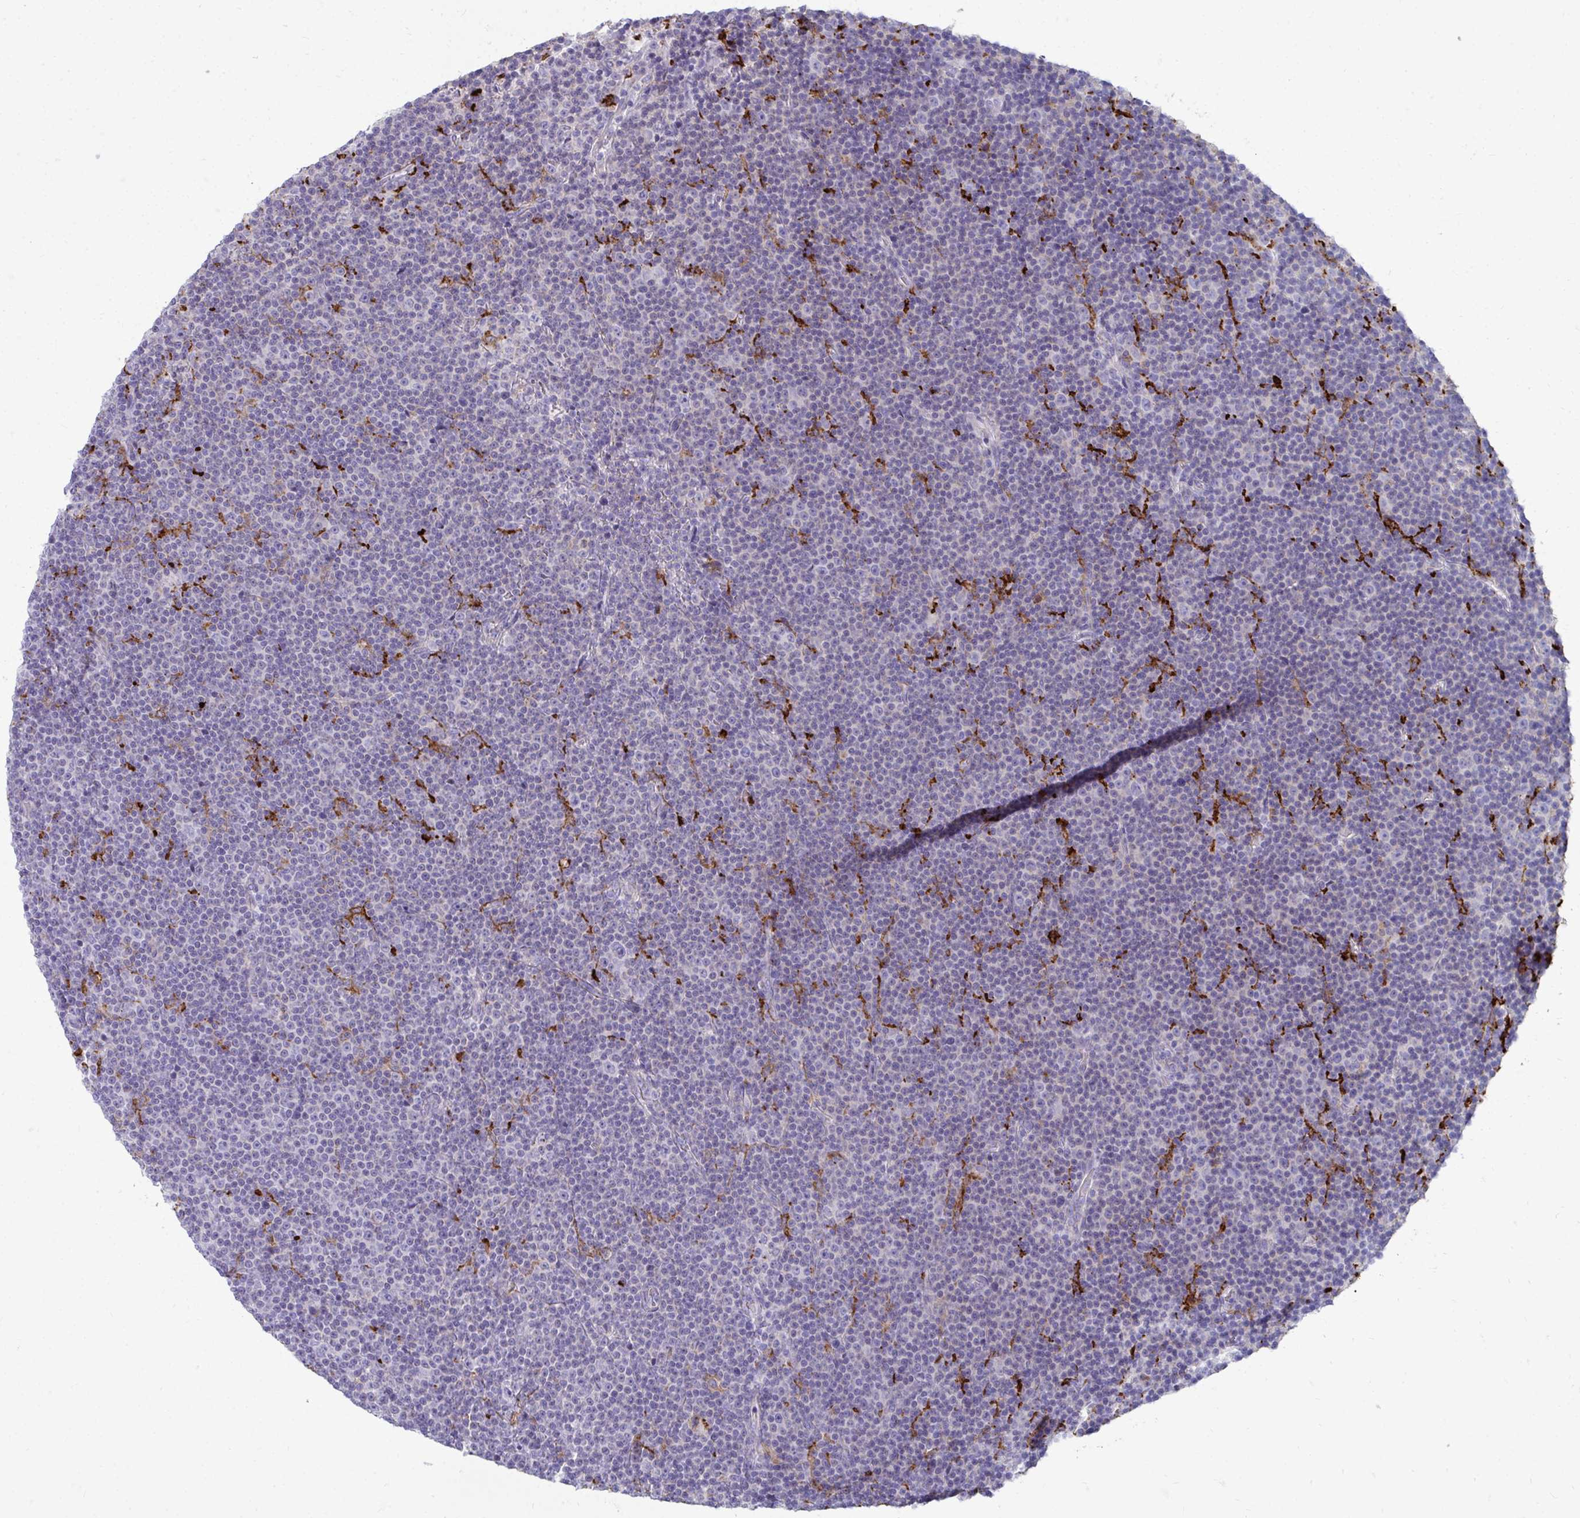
{"staining": {"intensity": "negative", "quantity": "none", "location": "none"}, "tissue": "lymphoma", "cell_type": "Tumor cells", "image_type": "cancer", "snomed": [{"axis": "morphology", "description": "Malignant lymphoma, non-Hodgkin's type, Low grade"}, {"axis": "topography", "description": "Lymph node"}], "caption": "Immunohistochemical staining of lymphoma exhibits no significant positivity in tumor cells. (Stains: DAB (3,3'-diaminobenzidine) immunohistochemistry with hematoxylin counter stain, Microscopy: brightfield microscopy at high magnification).", "gene": "CD163", "patient": {"sex": "female", "age": 67}}